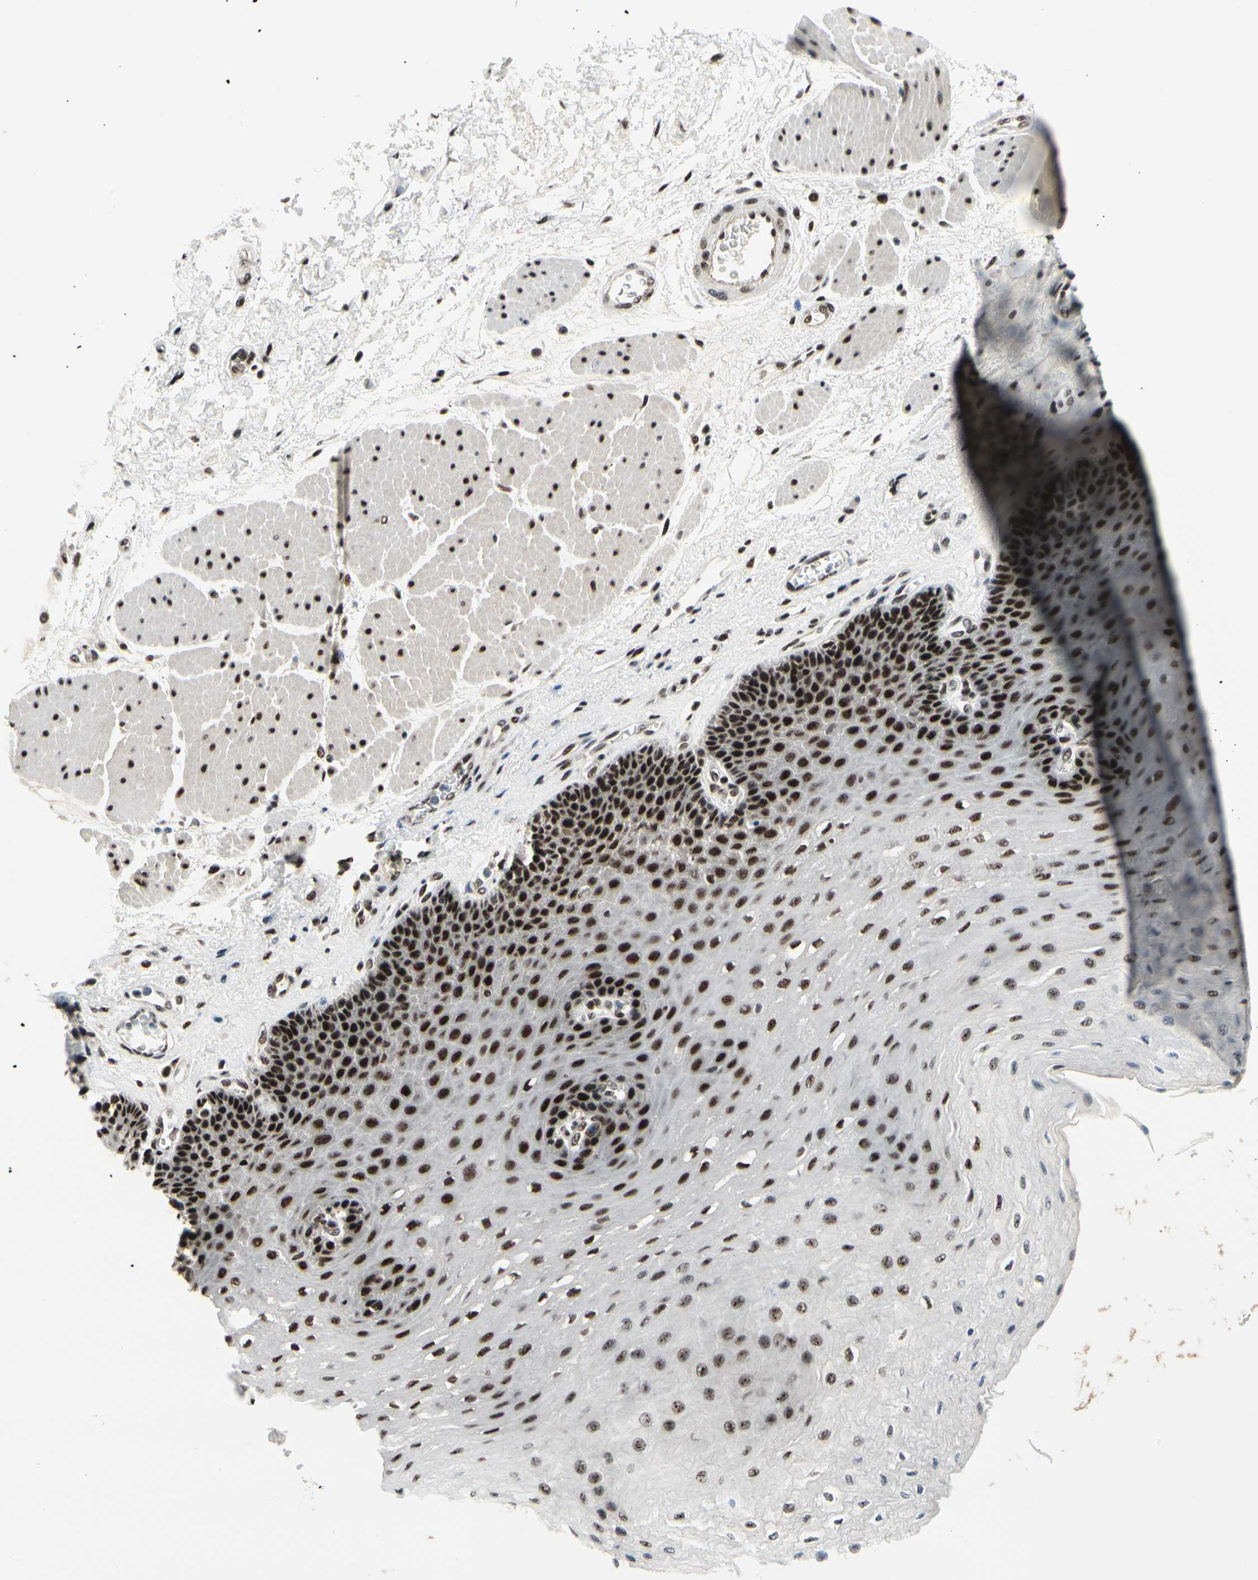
{"staining": {"intensity": "strong", "quantity": ">75%", "location": "nuclear"}, "tissue": "esophagus", "cell_type": "Squamous epithelial cells", "image_type": "normal", "snomed": [{"axis": "morphology", "description": "Normal tissue, NOS"}, {"axis": "topography", "description": "Esophagus"}], "caption": "A brown stain shows strong nuclear staining of a protein in squamous epithelial cells of unremarkable esophagus. (DAB IHC with brightfield microscopy, high magnification).", "gene": "SRSF11", "patient": {"sex": "female", "age": 72}}